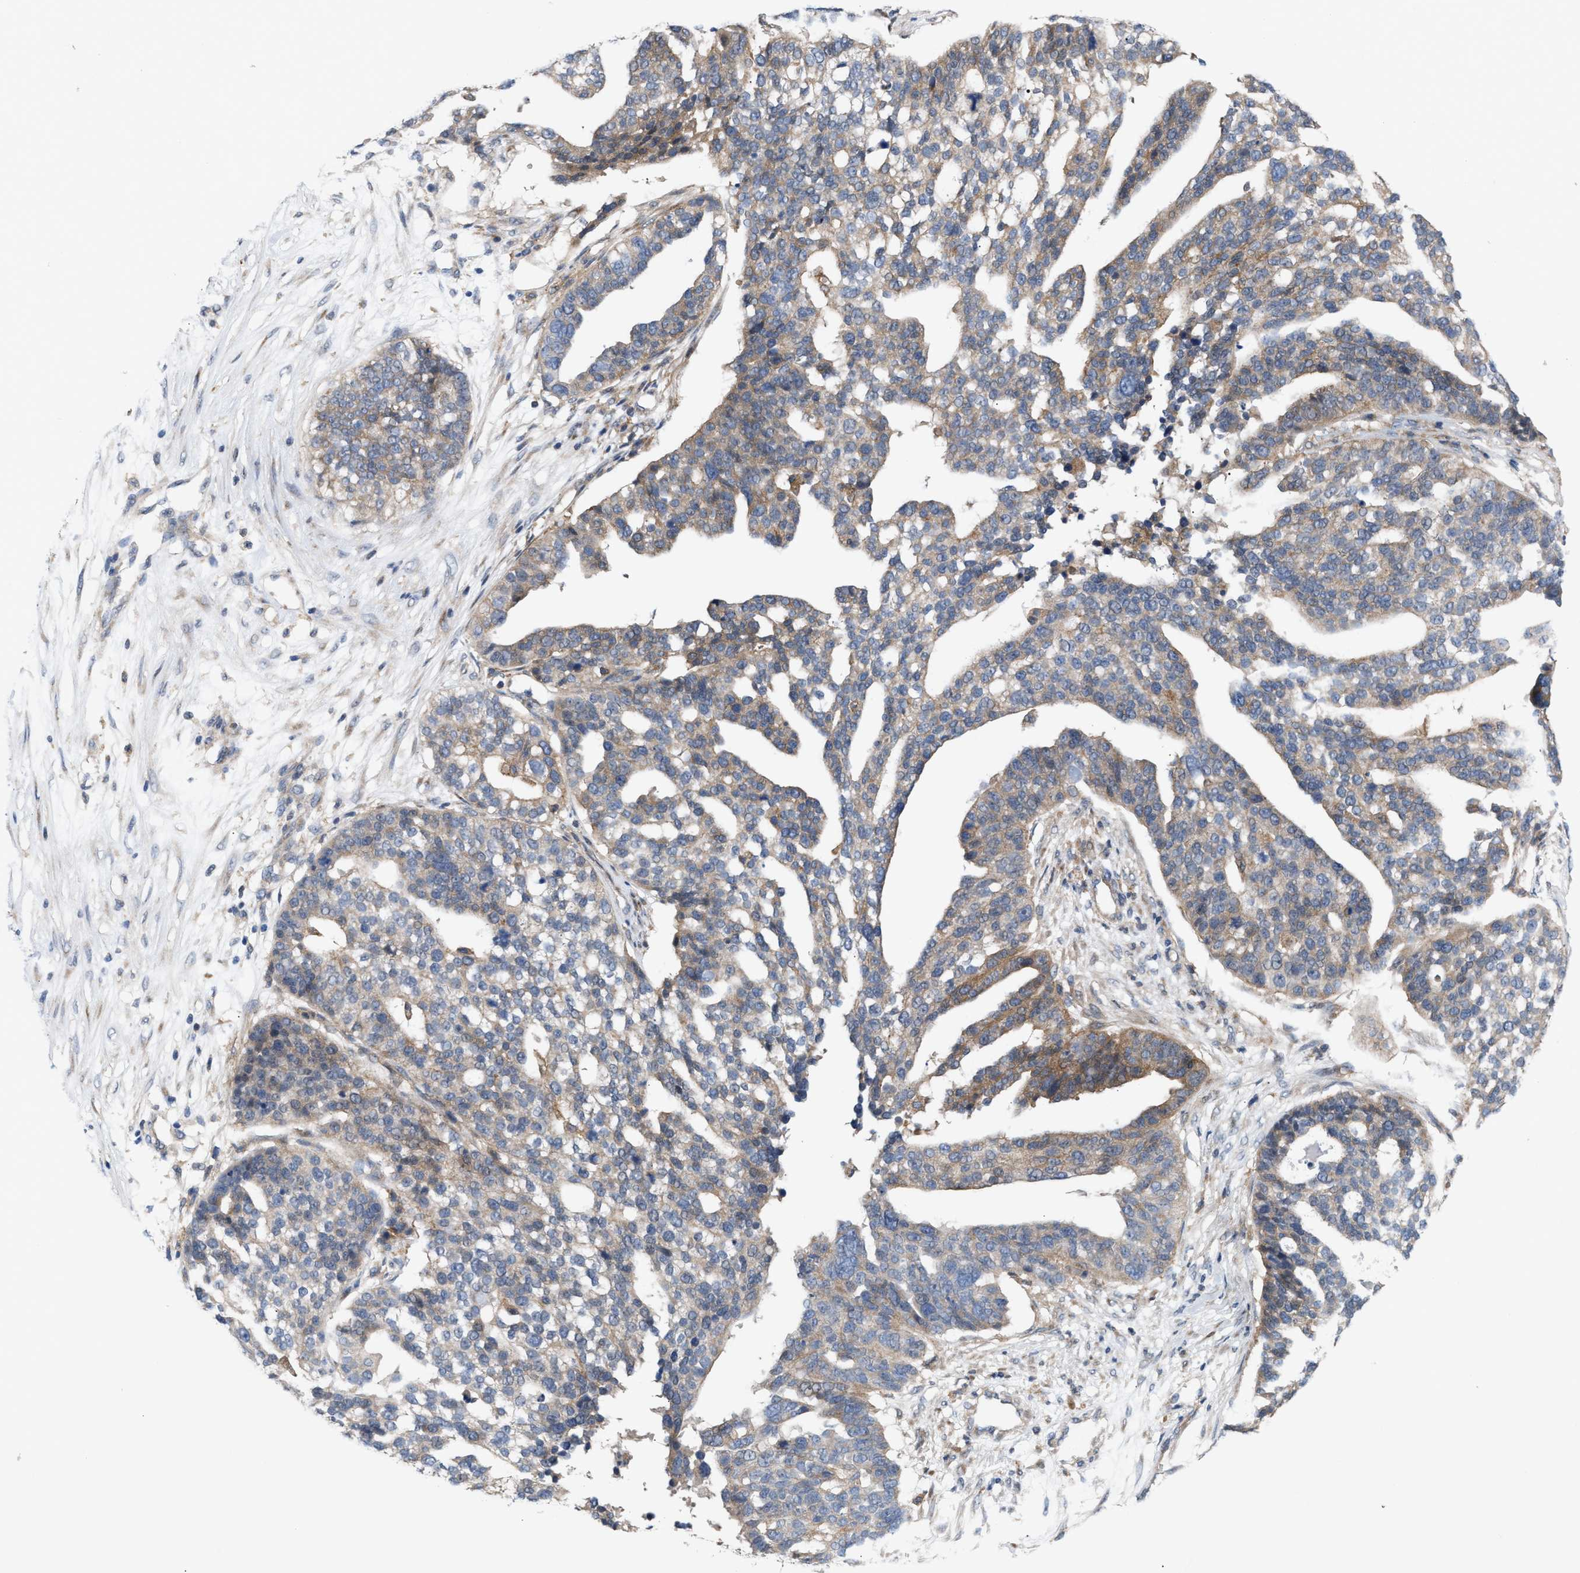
{"staining": {"intensity": "moderate", "quantity": "25%-75%", "location": "cytoplasmic/membranous"}, "tissue": "ovarian cancer", "cell_type": "Tumor cells", "image_type": "cancer", "snomed": [{"axis": "morphology", "description": "Cystadenocarcinoma, serous, NOS"}, {"axis": "topography", "description": "Ovary"}], "caption": "Human serous cystadenocarcinoma (ovarian) stained with a brown dye shows moderate cytoplasmic/membranous positive expression in approximately 25%-75% of tumor cells.", "gene": "DBNL", "patient": {"sex": "female", "age": 59}}